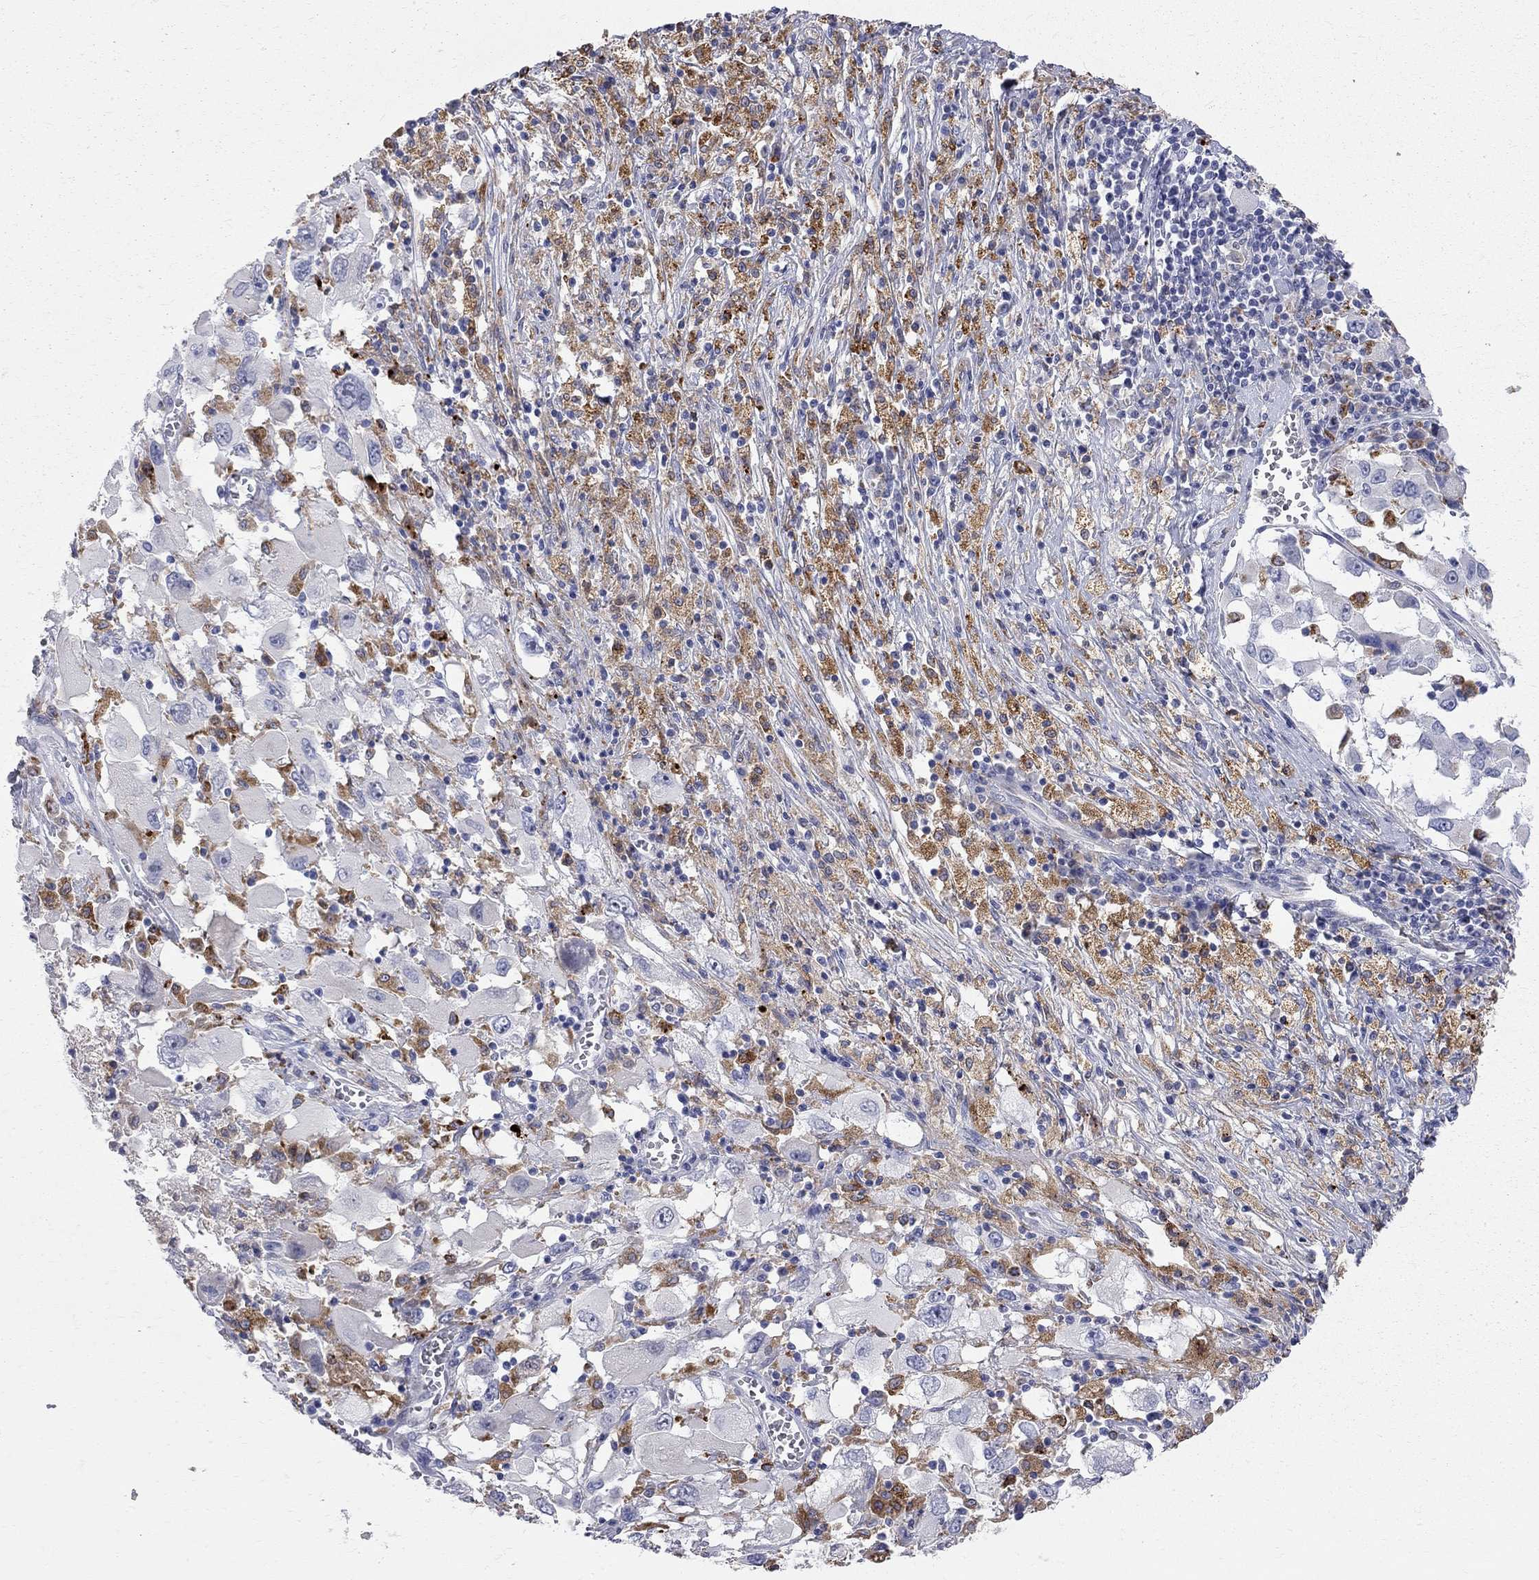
{"staining": {"intensity": "strong", "quantity": "<25%", "location": "cytoplasmic/membranous"}, "tissue": "melanoma", "cell_type": "Tumor cells", "image_type": "cancer", "snomed": [{"axis": "morphology", "description": "Malignant melanoma, Metastatic site"}, {"axis": "topography", "description": "Soft tissue"}], "caption": "Immunohistochemistry (IHC) of human melanoma demonstrates medium levels of strong cytoplasmic/membranous staining in about <25% of tumor cells. The protein is shown in brown color, while the nuclei are stained blue.", "gene": "ACSL1", "patient": {"sex": "male", "age": 50}}